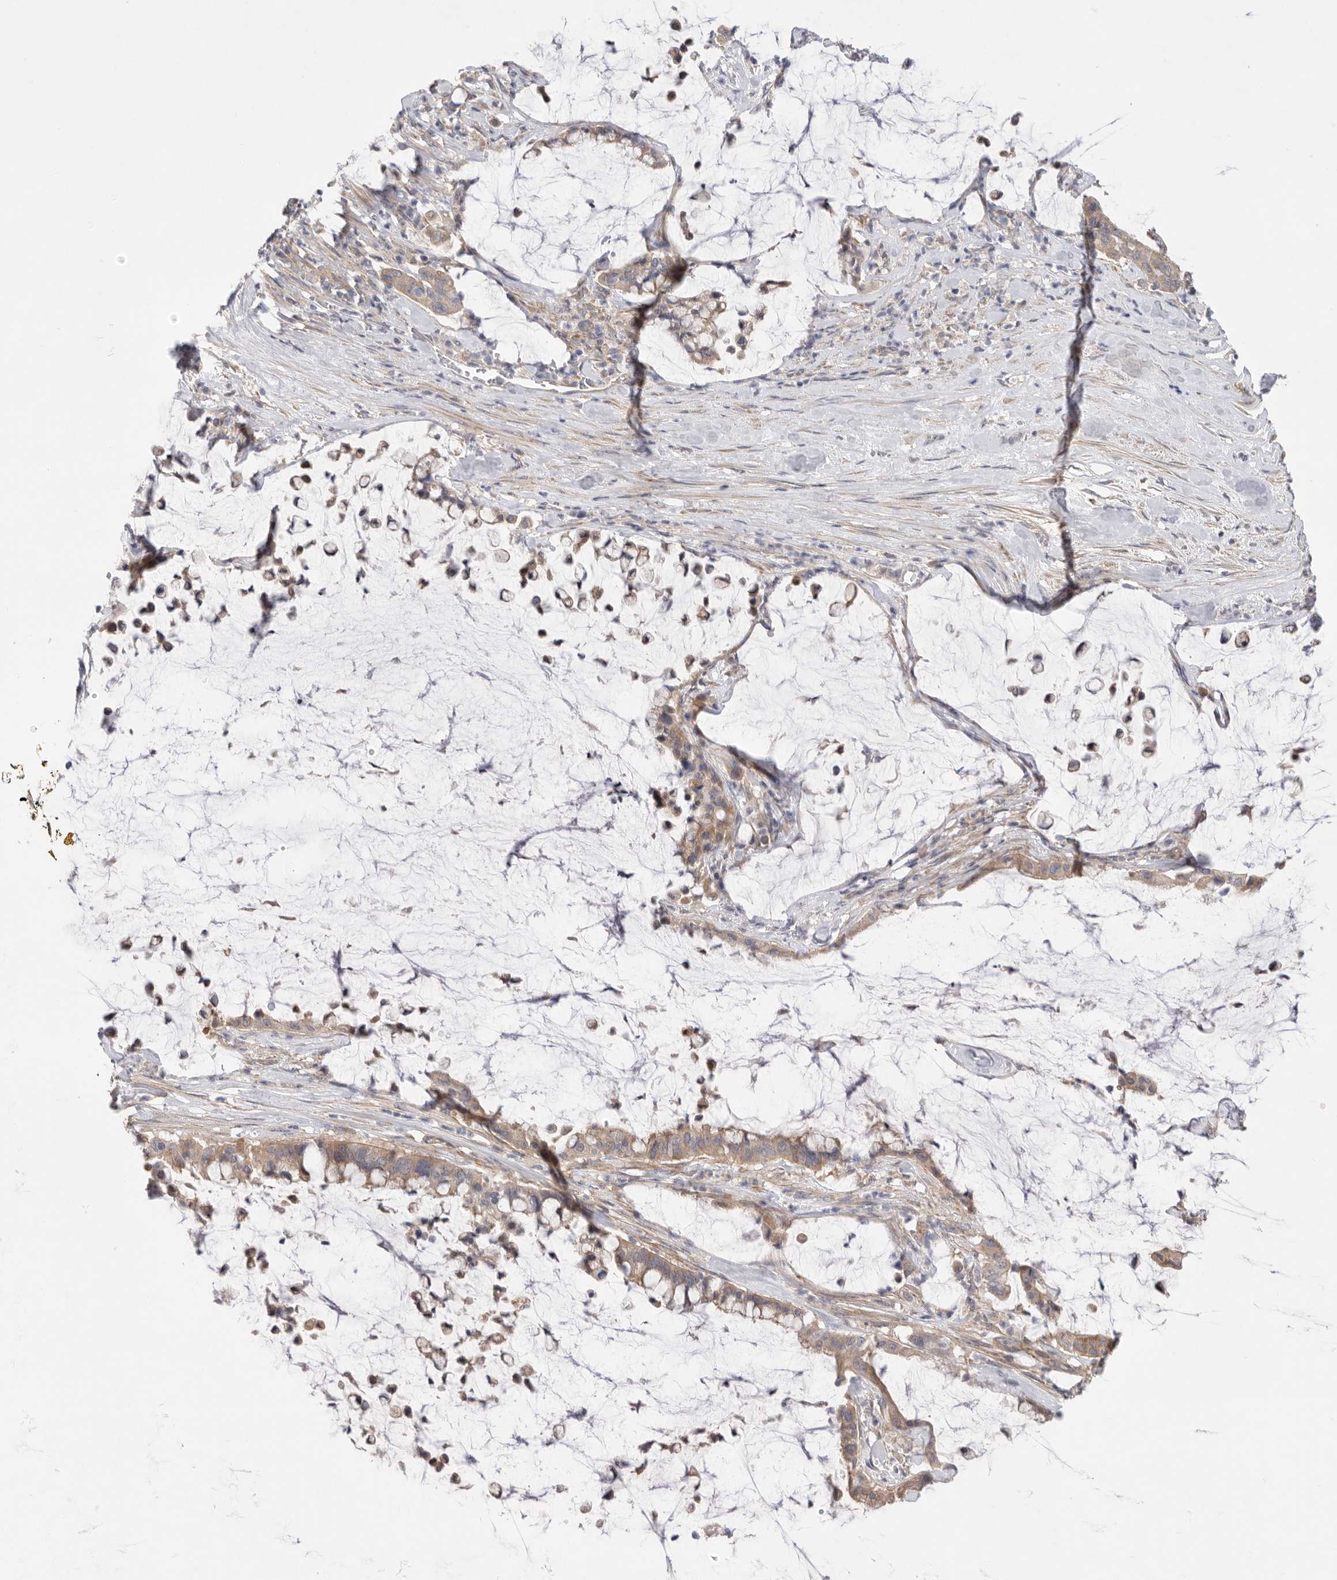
{"staining": {"intensity": "moderate", "quantity": ">75%", "location": "cytoplasmic/membranous"}, "tissue": "pancreatic cancer", "cell_type": "Tumor cells", "image_type": "cancer", "snomed": [{"axis": "morphology", "description": "Adenocarcinoma, NOS"}, {"axis": "topography", "description": "Pancreas"}], "caption": "Immunohistochemistry histopathology image of human pancreatic cancer stained for a protein (brown), which displays medium levels of moderate cytoplasmic/membranous expression in about >75% of tumor cells.", "gene": "MTFR1L", "patient": {"sex": "male", "age": 41}}